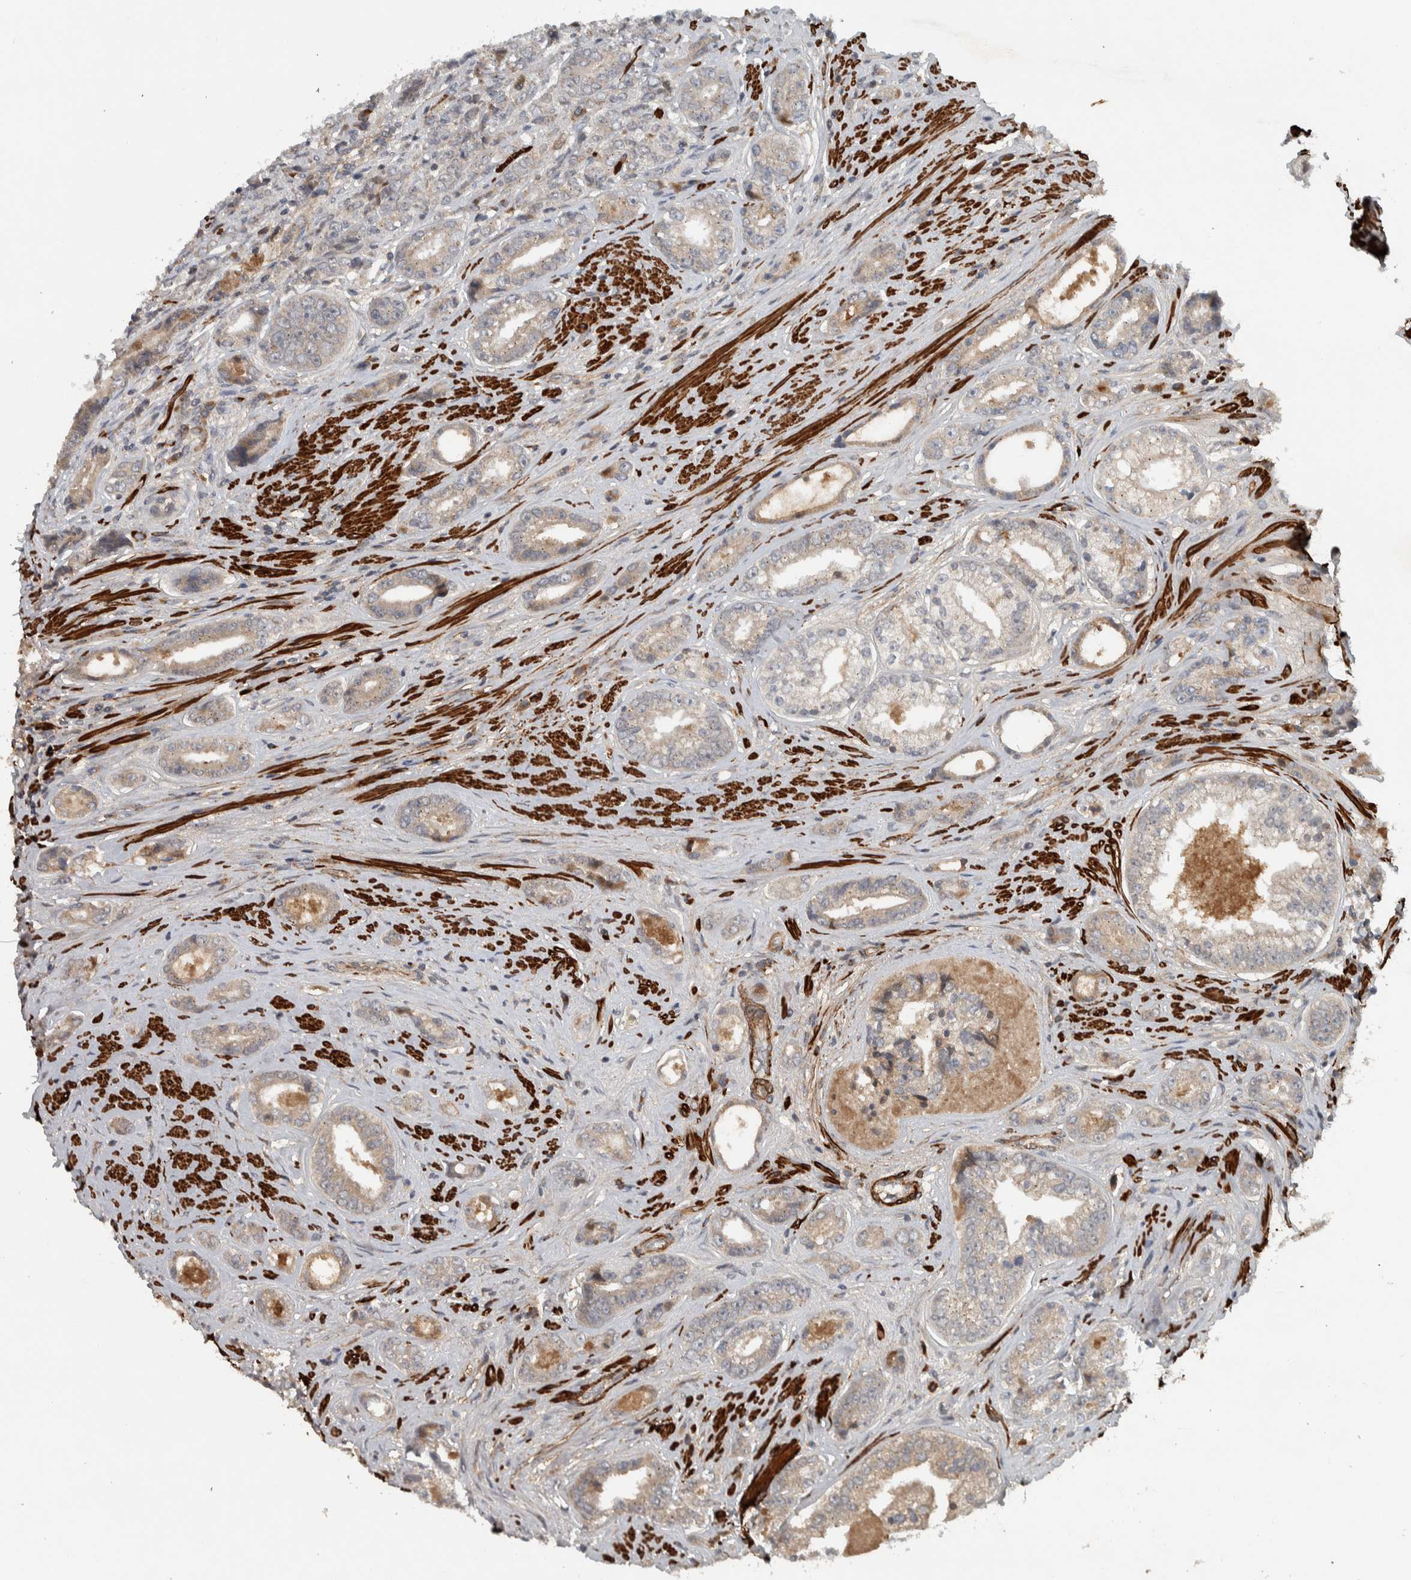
{"staining": {"intensity": "weak", "quantity": "<25%", "location": "cytoplasmic/membranous"}, "tissue": "prostate cancer", "cell_type": "Tumor cells", "image_type": "cancer", "snomed": [{"axis": "morphology", "description": "Adenocarcinoma, High grade"}, {"axis": "topography", "description": "Prostate"}], "caption": "IHC histopathology image of neoplastic tissue: human high-grade adenocarcinoma (prostate) stained with DAB (3,3'-diaminobenzidine) reveals no significant protein positivity in tumor cells.", "gene": "LBHD1", "patient": {"sex": "male", "age": 61}}